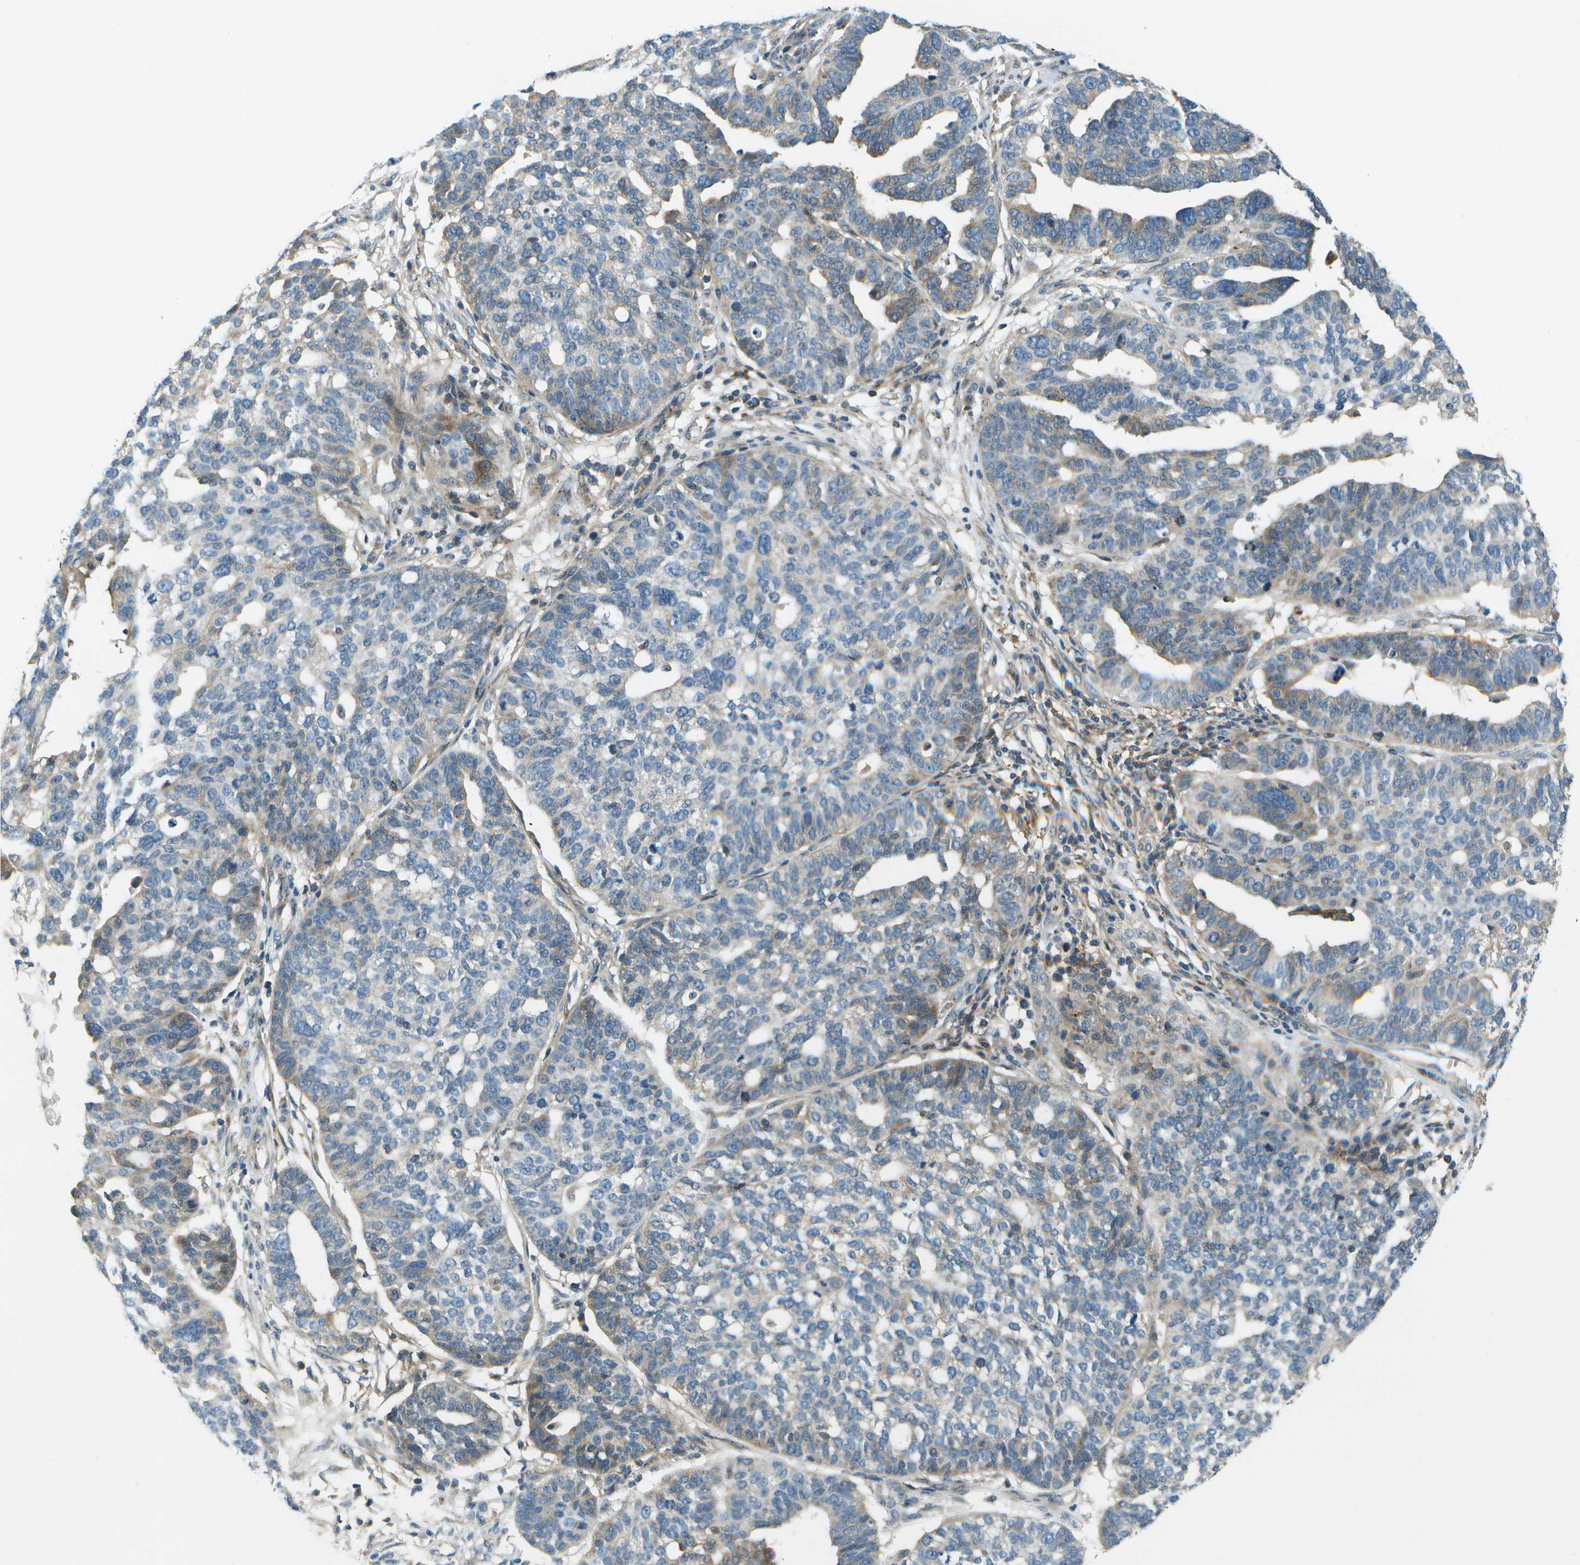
{"staining": {"intensity": "moderate", "quantity": "<25%", "location": "cytoplasmic/membranous"}, "tissue": "ovarian cancer", "cell_type": "Tumor cells", "image_type": "cancer", "snomed": [{"axis": "morphology", "description": "Cystadenocarcinoma, serous, NOS"}, {"axis": "topography", "description": "Ovary"}], "caption": "Immunohistochemistry micrograph of human serous cystadenocarcinoma (ovarian) stained for a protein (brown), which shows low levels of moderate cytoplasmic/membranous positivity in about <25% of tumor cells.", "gene": "CTIF", "patient": {"sex": "female", "age": 59}}